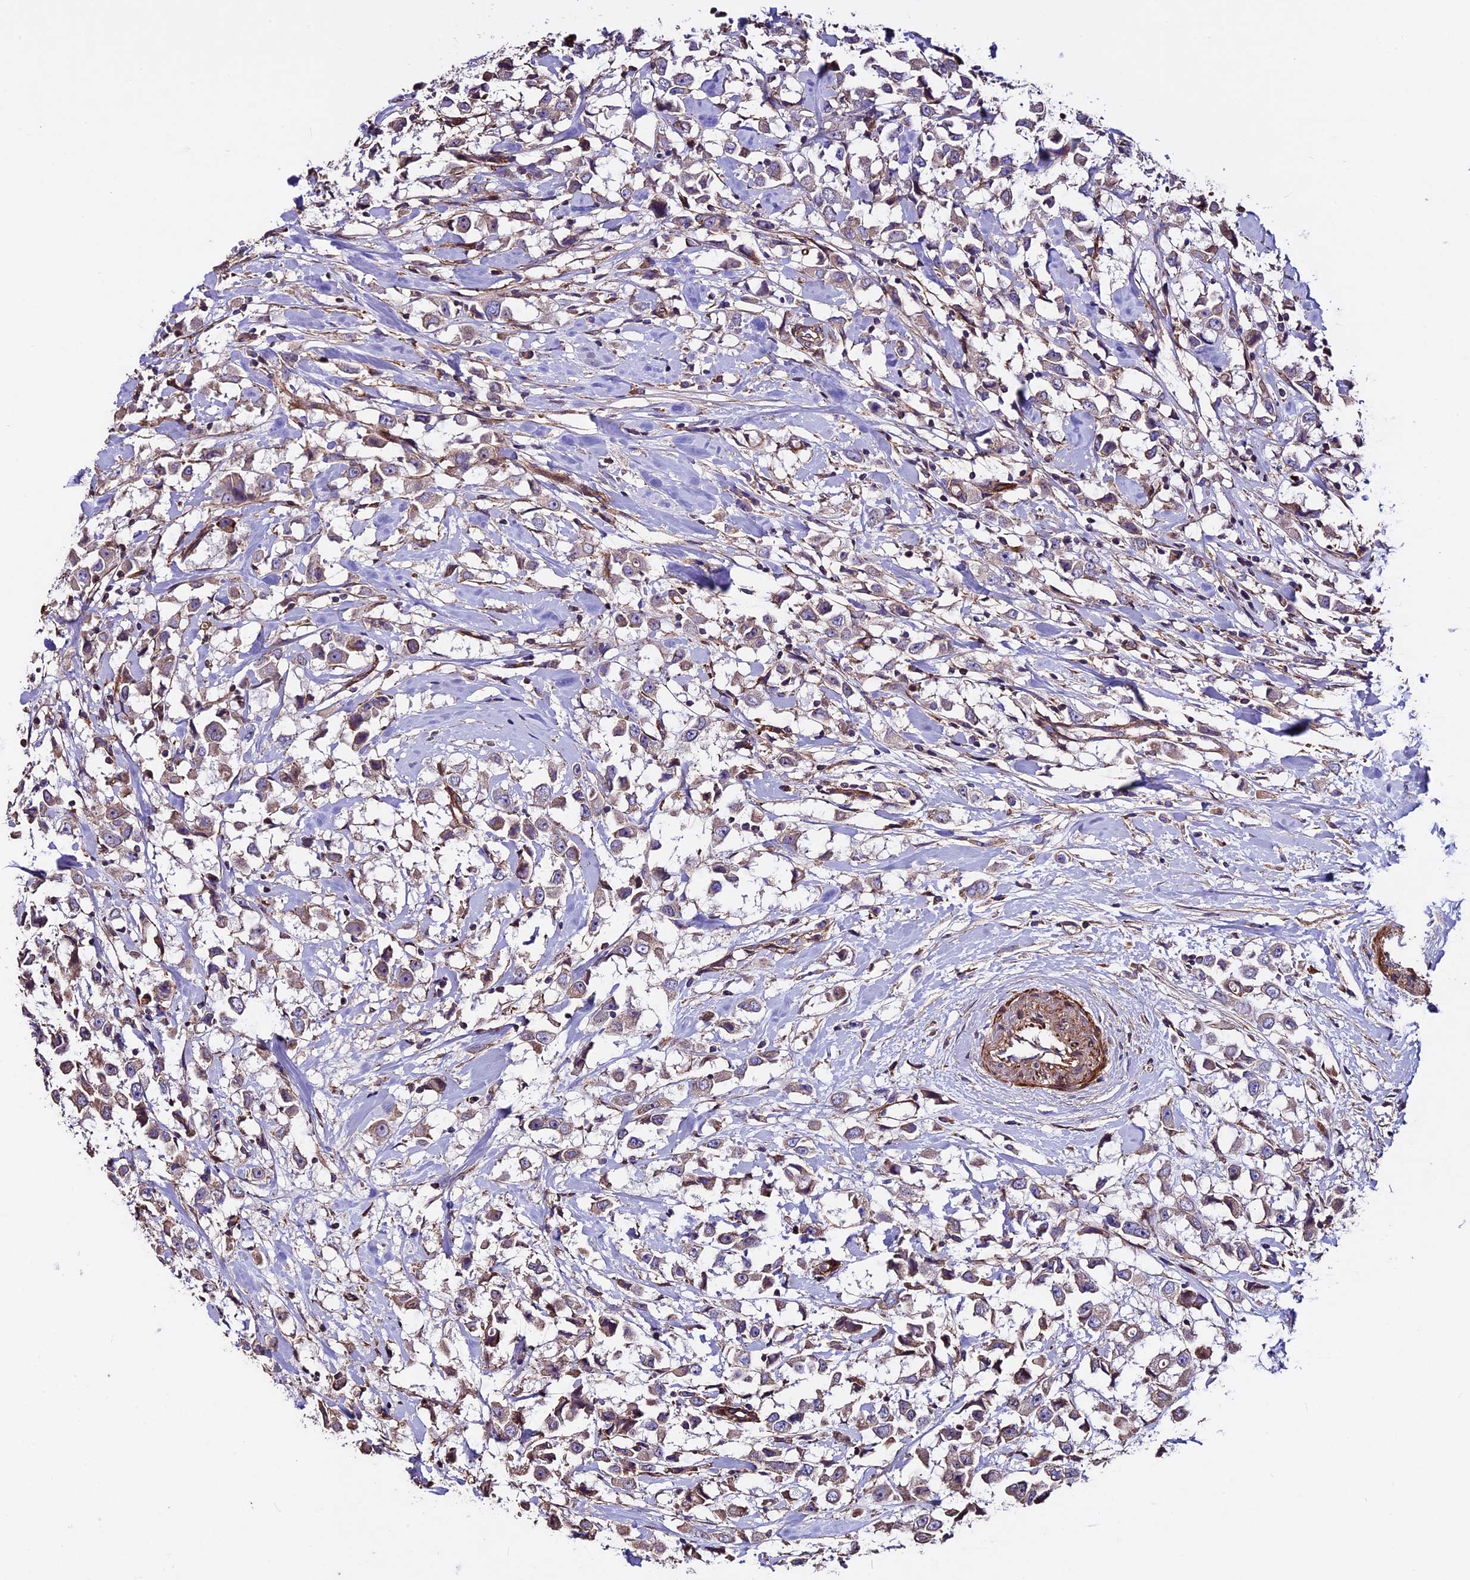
{"staining": {"intensity": "weak", "quantity": "25%-75%", "location": "cytoplasmic/membranous"}, "tissue": "breast cancer", "cell_type": "Tumor cells", "image_type": "cancer", "snomed": [{"axis": "morphology", "description": "Duct carcinoma"}, {"axis": "topography", "description": "Breast"}], "caption": "Immunohistochemistry (IHC) of human breast cancer (invasive ductal carcinoma) reveals low levels of weak cytoplasmic/membranous expression in approximately 25%-75% of tumor cells.", "gene": "EVA1B", "patient": {"sex": "female", "age": 61}}